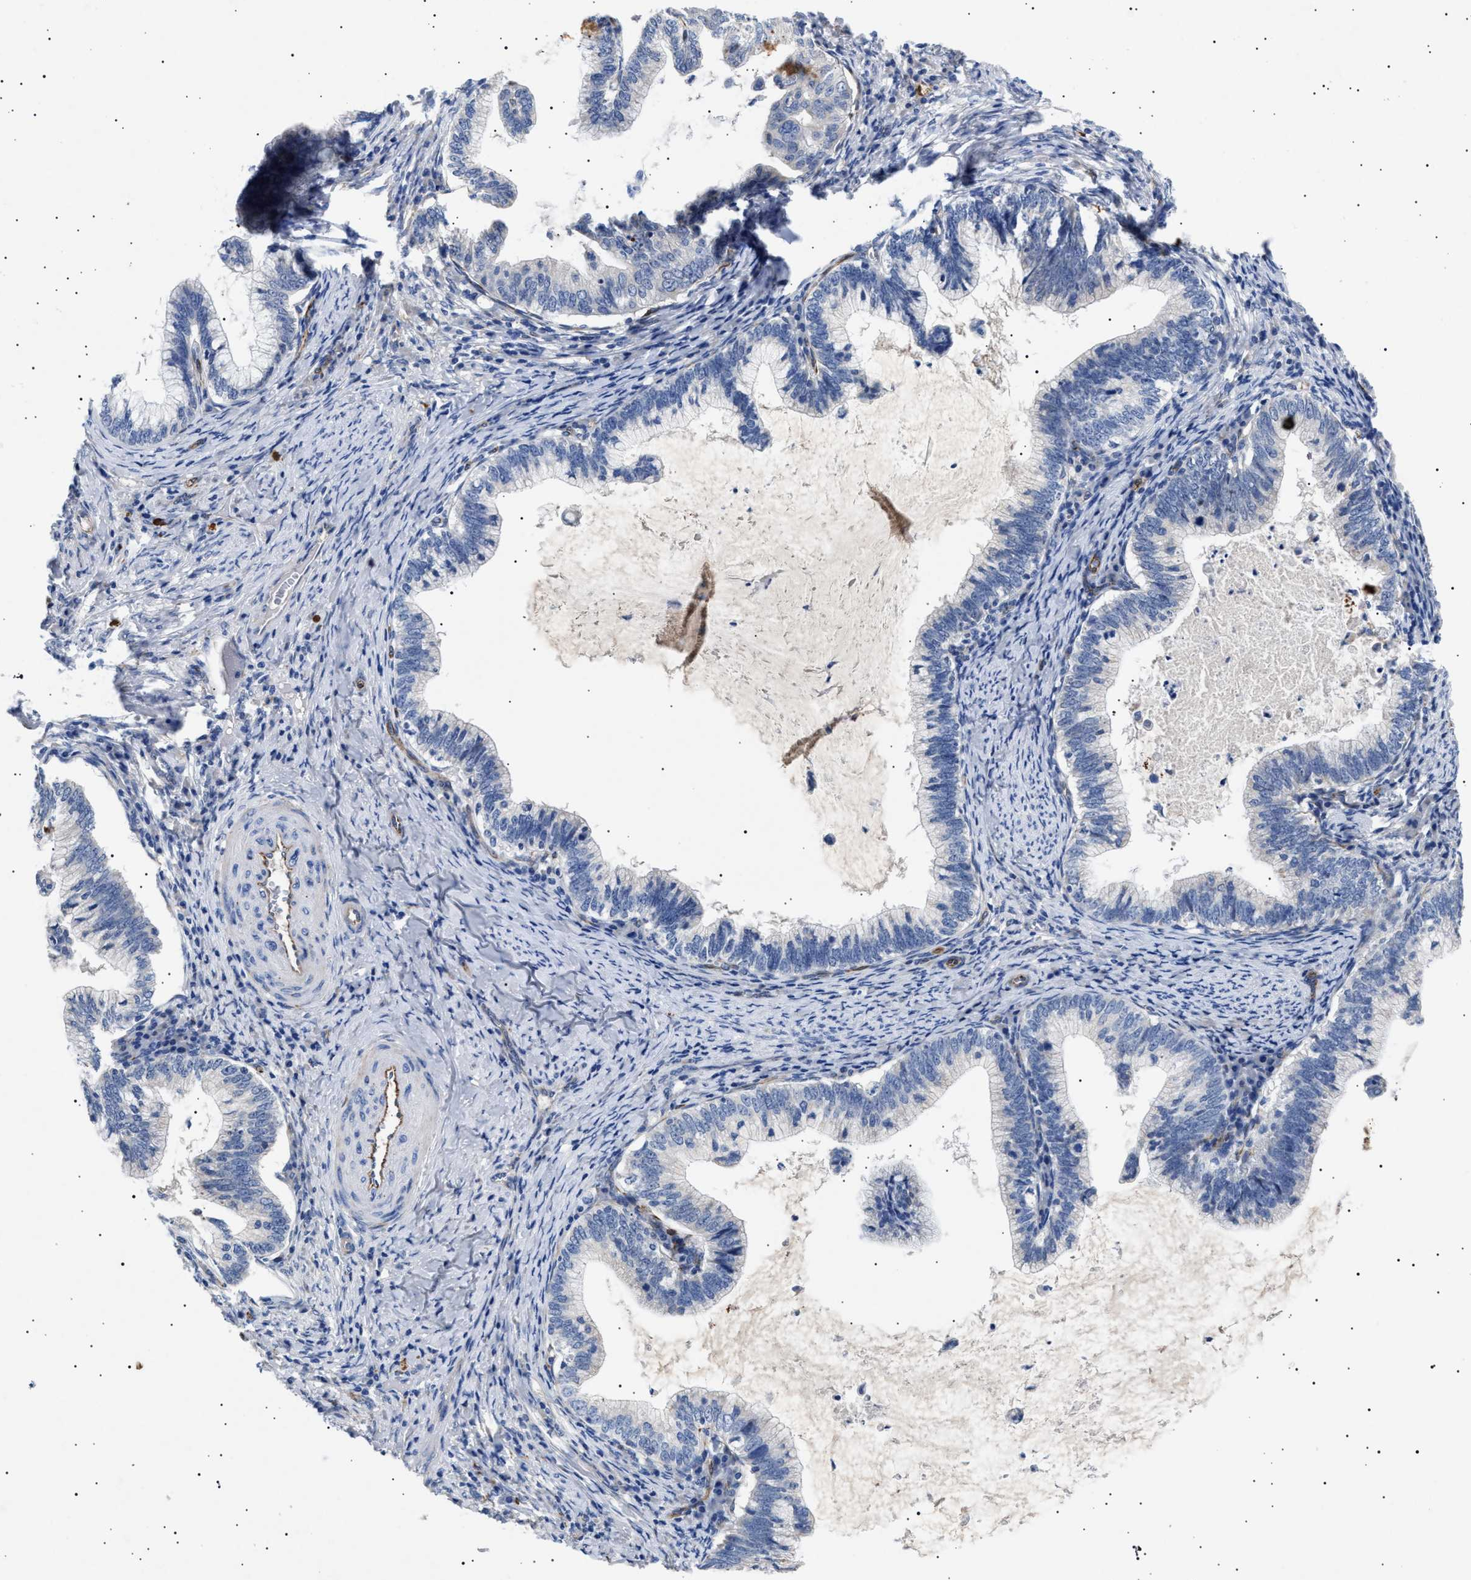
{"staining": {"intensity": "negative", "quantity": "none", "location": "none"}, "tissue": "cervical cancer", "cell_type": "Tumor cells", "image_type": "cancer", "snomed": [{"axis": "morphology", "description": "Adenocarcinoma, NOS"}, {"axis": "topography", "description": "Cervix"}], "caption": "This is an immunohistochemistry (IHC) image of cervical adenocarcinoma. There is no expression in tumor cells.", "gene": "OLFML2A", "patient": {"sex": "female", "age": 36}}